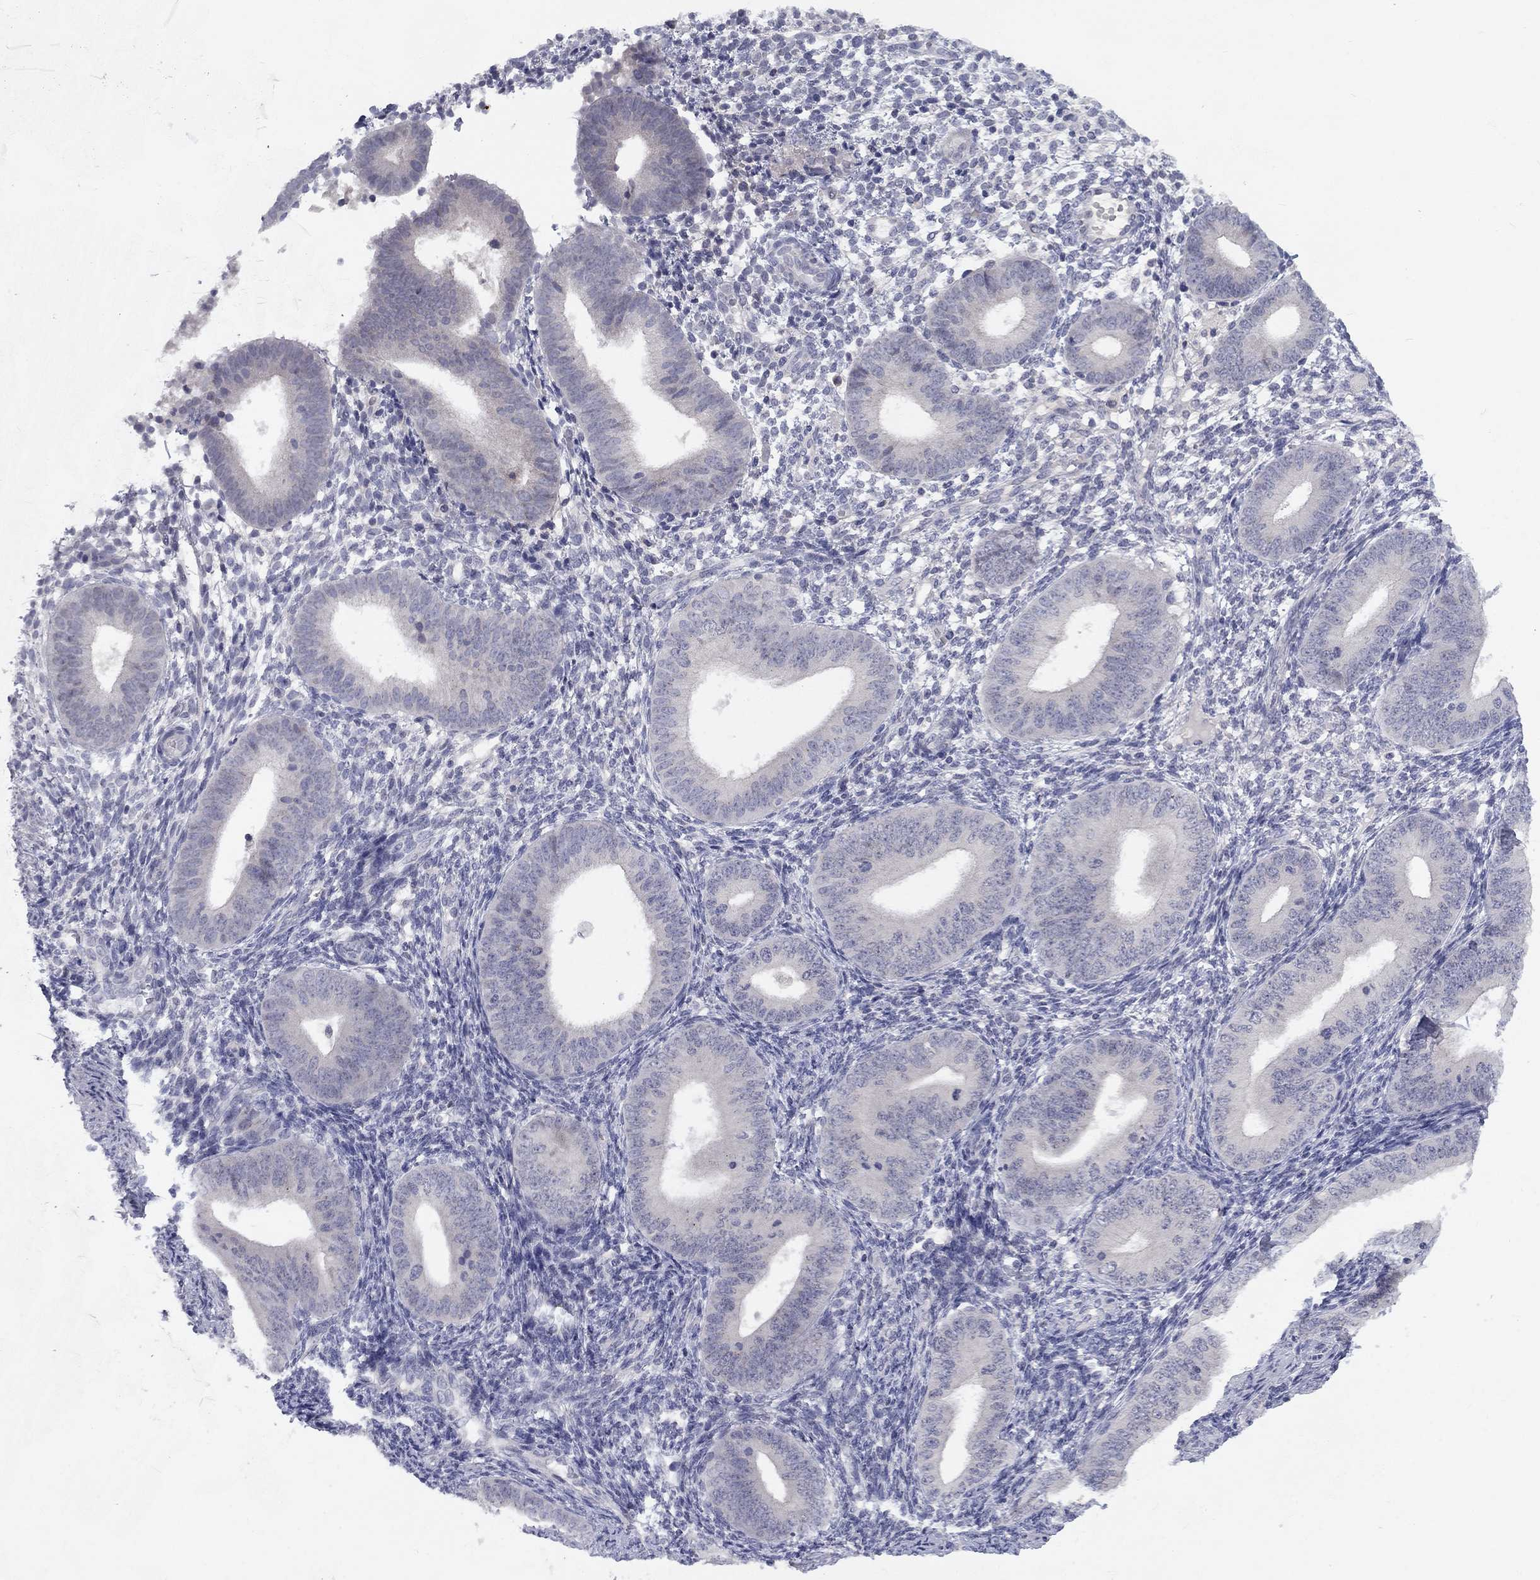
{"staining": {"intensity": "negative", "quantity": "none", "location": "none"}, "tissue": "endometrium", "cell_type": "Cells in endometrial stroma", "image_type": "normal", "snomed": [{"axis": "morphology", "description": "Normal tissue, NOS"}, {"axis": "topography", "description": "Endometrium"}], "caption": "The histopathology image reveals no significant positivity in cells in endometrial stroma of endometrium. (IHC, brightfield microscopy, high magnification).", "gene": "CACNA1A", "patient": {"sex": "female", "age": 39}}